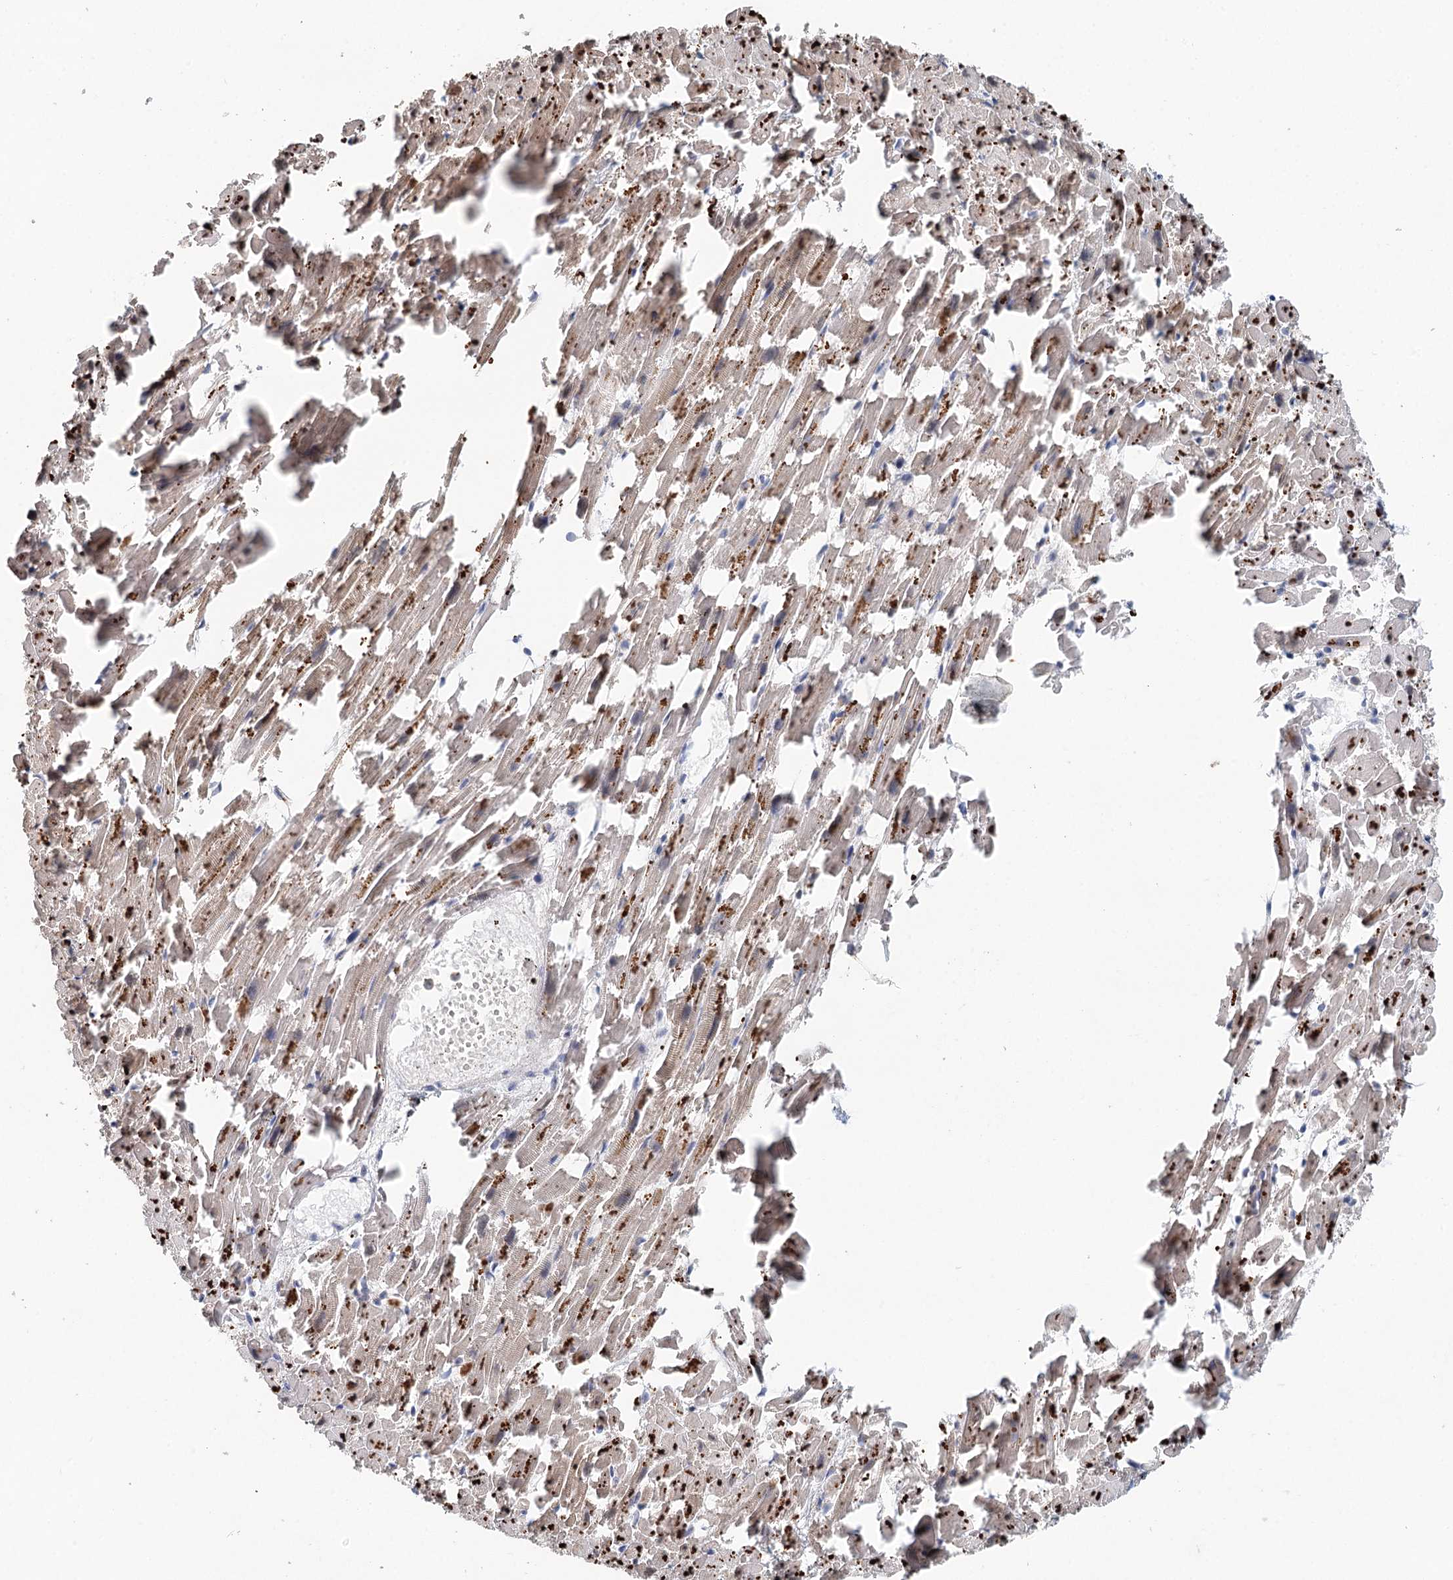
{"staining": {"intensity": "moderate", "quantity": ">75%", "location": "cytoplasmic/membranous"}, "tissue": "heart muscle", "cell_type": "Cardiomyocytes", "image_type": "normal", "snomed": [{"axis": "morphology", "description": "Normal tissue, NOS"}, {"axis": "topography", "description": "Heart"}], "caption": "Heart muscle was stained to show a protein in brown. There is medium levels of moderate cytoplasmic/membranous staining in about >75% of cardiomyocytes. The staining is performed using DAB (3,3'-diaminobenzidine) brown chromogen to label protein expression. The nuclei are counter-stained blue using hematoxylin.", "gene": "BLTP1", "patient": {"sex": "female", "age": 64}}